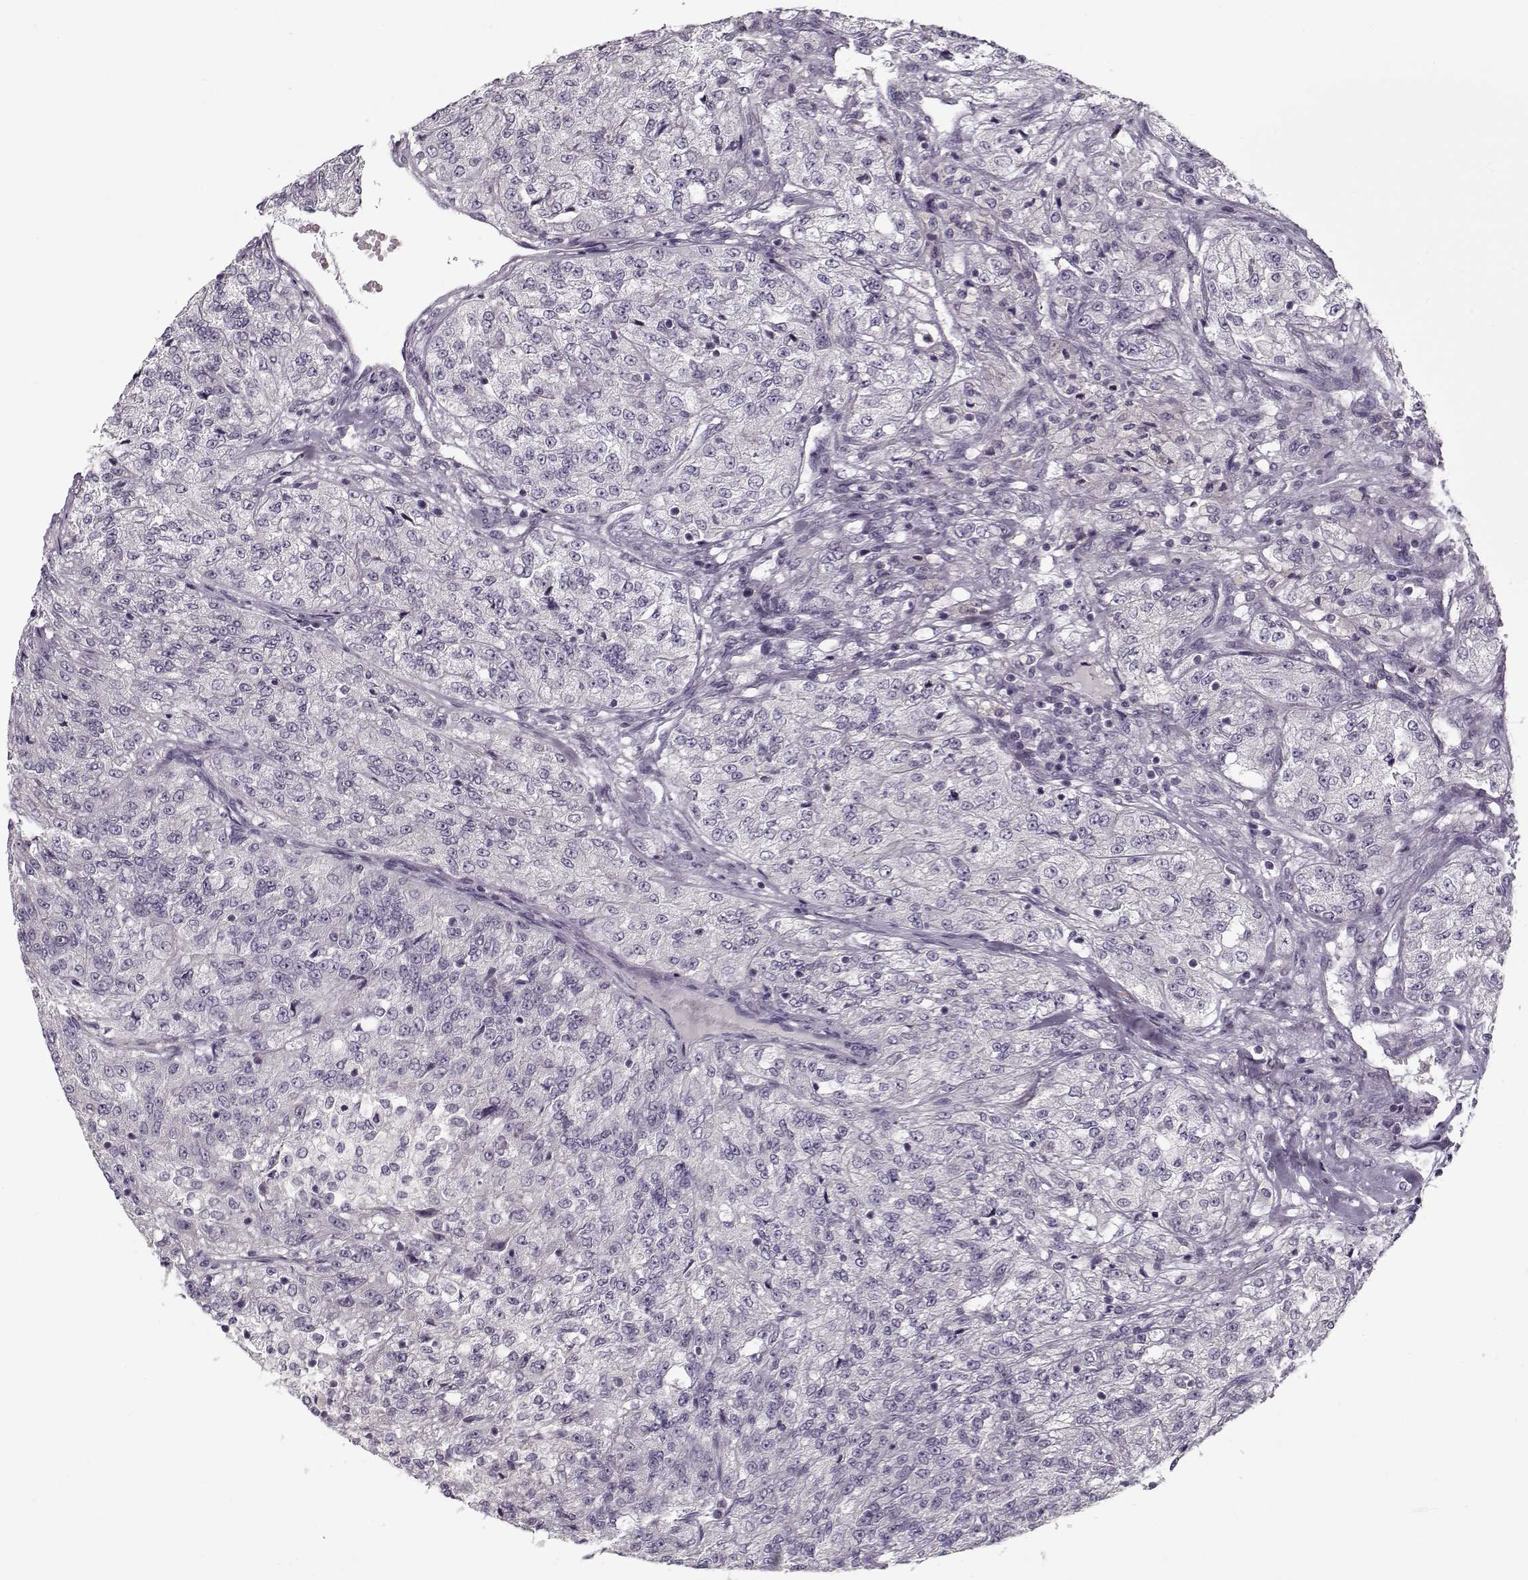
{"staining": {"intensity": "negative", "quantity": "none", "location": "none"}, "tissue": "renal cancer", "cell_type": "Tumor cells", "image_type": "cancer", "snomed": [{"axis": "morphology", "description": "Adenocarcinoma, NOS"}, {"axis": "topography", "description": "Kidney"}], "caption": "Immunohistochemistry histopathology image of neoplastic tissue: renal cancer stained with DAB demonstrates no significant protein positivity in tumor cells.", "gene": "UNC13D", "patient": {"sex": "female", "age": 63}}